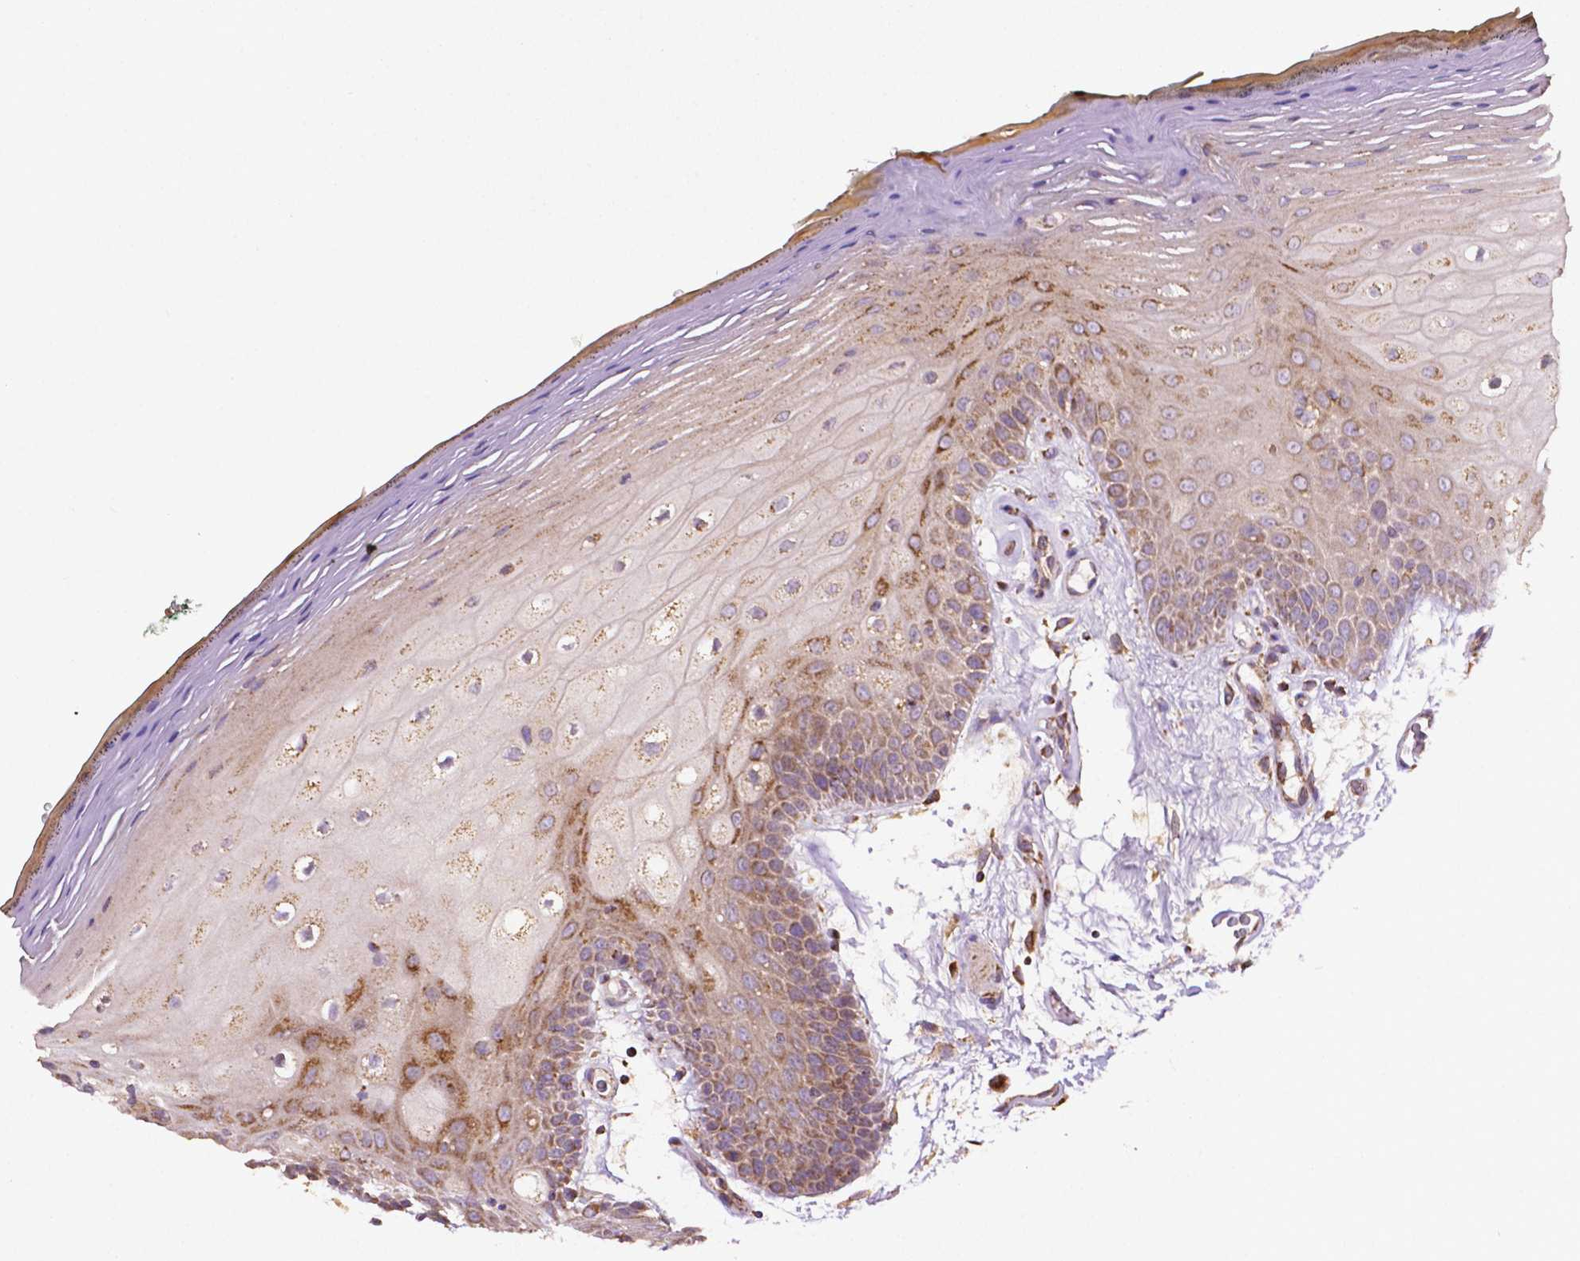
{"staining": {"intensity": "moderate", "quantity": ">75%", "location": "cytoplasmic/membranous"}, "tissue": "oral mucosa", "cell_type": "Squamous epithelial cells", "image_type": "normal", "snomed": [{"axis": "morphology", "description": "Normal tissue, NOS"}, {"axis": "morphology", "description": "Squamous cell carcinoma, NOS"}, {"axis": "topography", "description": "Oral tissue"}, {"axis": "topography", "description": "Head-Neck"}], "caption": "Immunohistochemistry micrograph of normal oral mucosa stained for a protein (brown), which exhibits medium levels of moderate cytoplasmic/membranous expression in approximately >75% of squamous epithelial cells.", "gene": "ILVBL", "patient": {"sex": "male", "age": 52}}